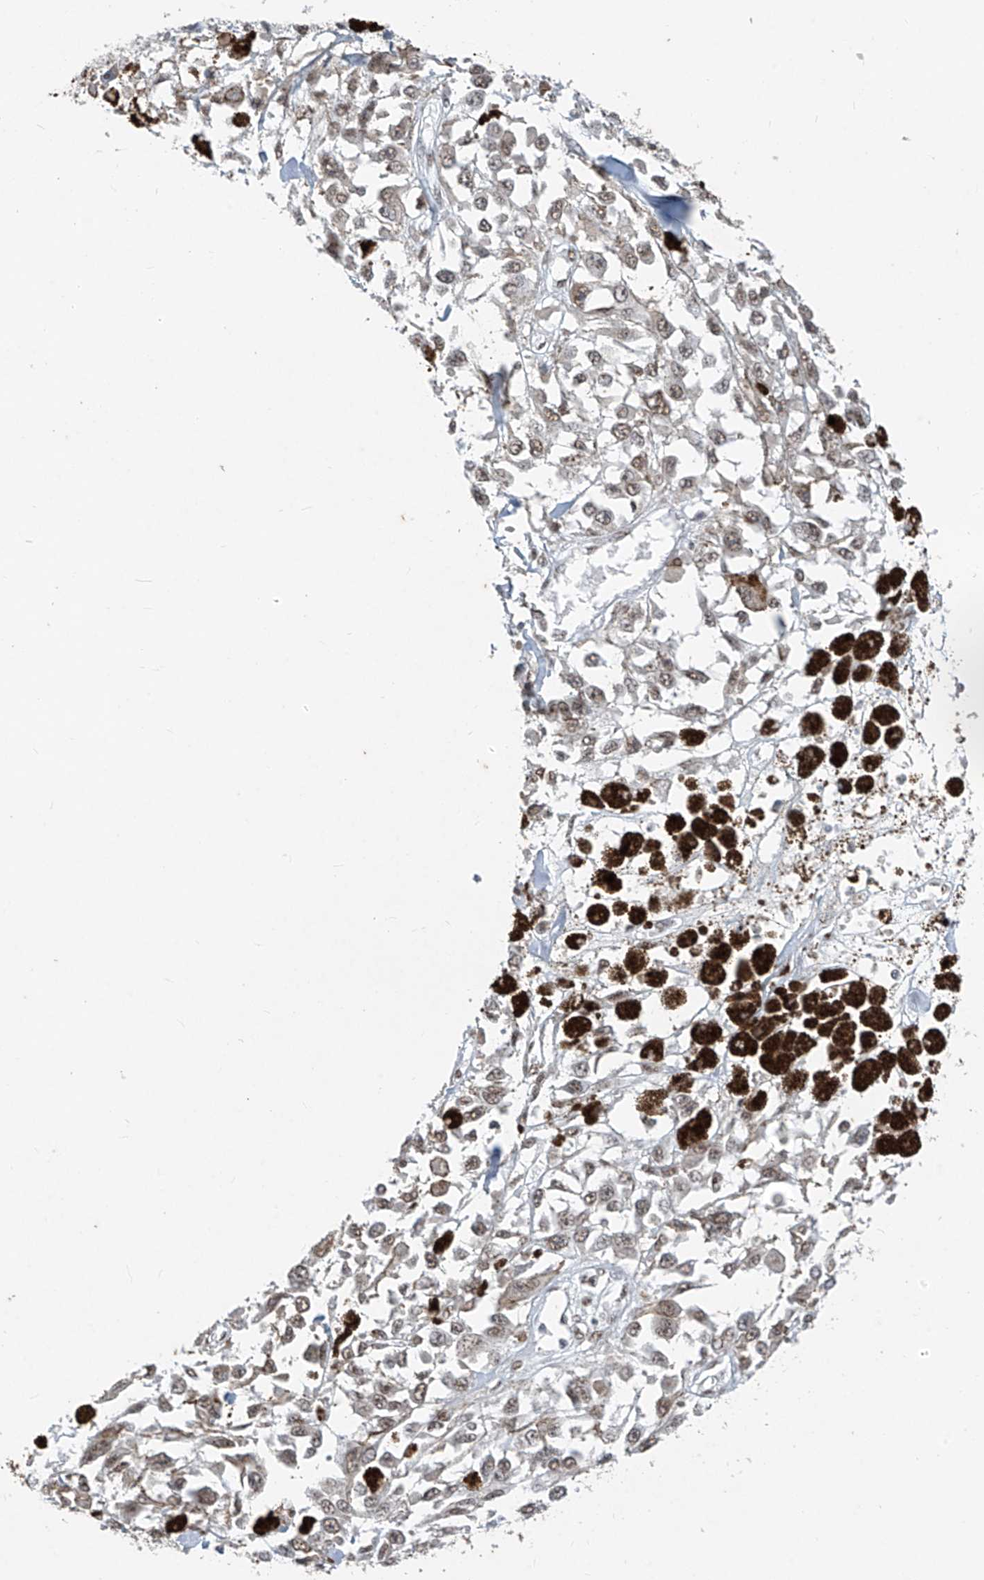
{"staining": {"intensity": "weak", "quantity": "25%-75%", "location": "nuclear"}, "tissue": "melanoma", "cell_type": "Tumor cells", "image_type": "cancer", "snomed": [{"axis": "morphology", "description": "Malignant melanoma, Metastatic site"}, {"axis": "topography", "description": "Lymph node"}], "caption": "IHC of human malignant melanoma (metastatic site) displays low levels of weak nuclear positivity in about 25%-75% of tumor cells. (Brightfield microscopy of DAB IHC at high magnification).", "gene": "TFEC", "patient": {"sex": "male", "age": 59}}